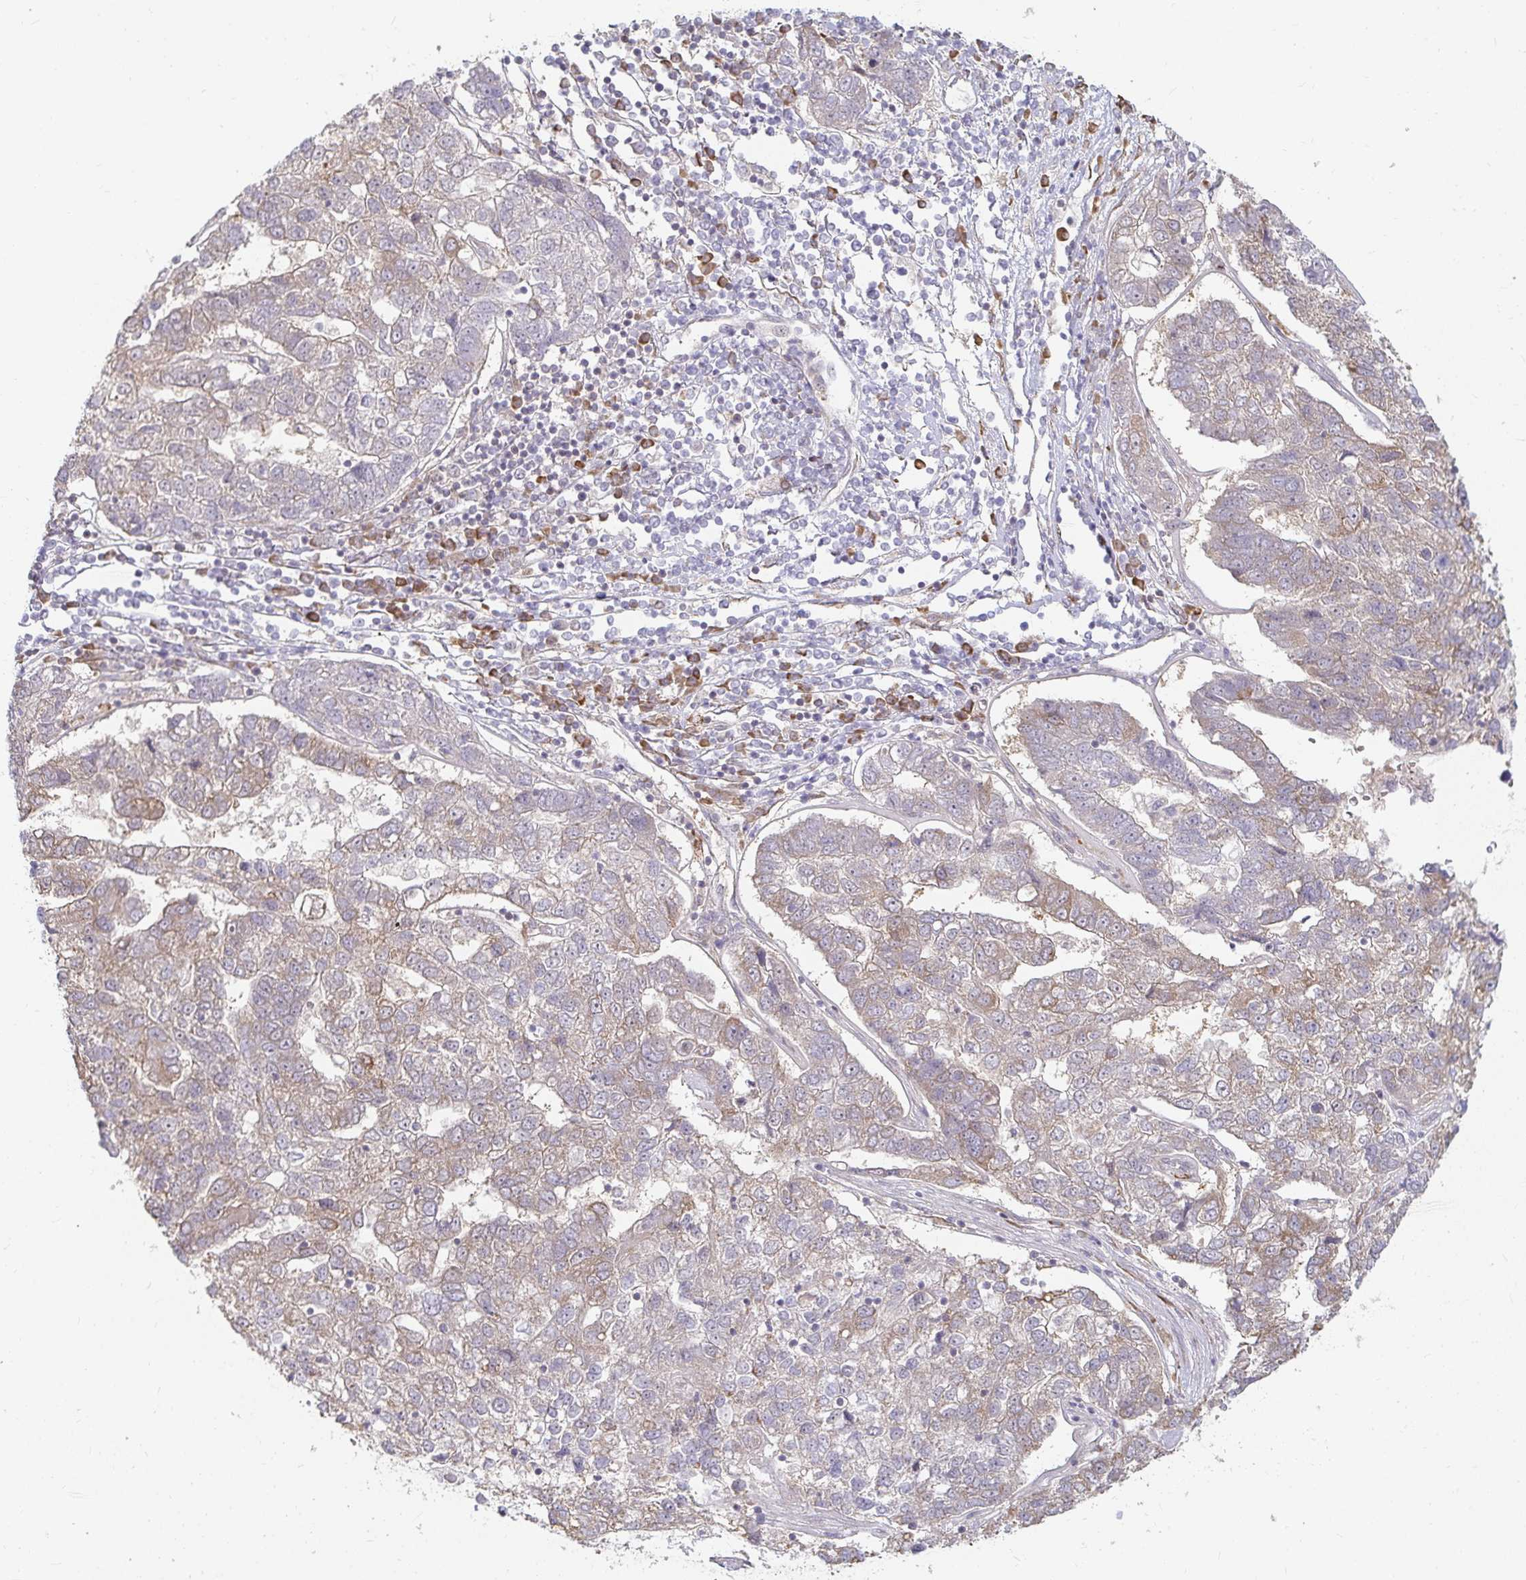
{"staining": {"intensity": "weak", "quantity": "25%-75%", "location": "cytoplasmic/membranous"}, "tissue": "pancreatic cancer", "cell_type": "Tumor cells", "image_type": "cancer", "snomed": [{"axis": "morphology", "description": "Adenocarcinoma, NOS"}, {"axis": "topography", "description": "Pancreas"}], "caption": "This is a photomicrograph of immunohistochemistry staining of pancreatic cancer, which shows weak expression in the cytoplasmic/membranous of tumor cells.", "gene": "CAST", "patient": {"sex": "female", "age": 61}}